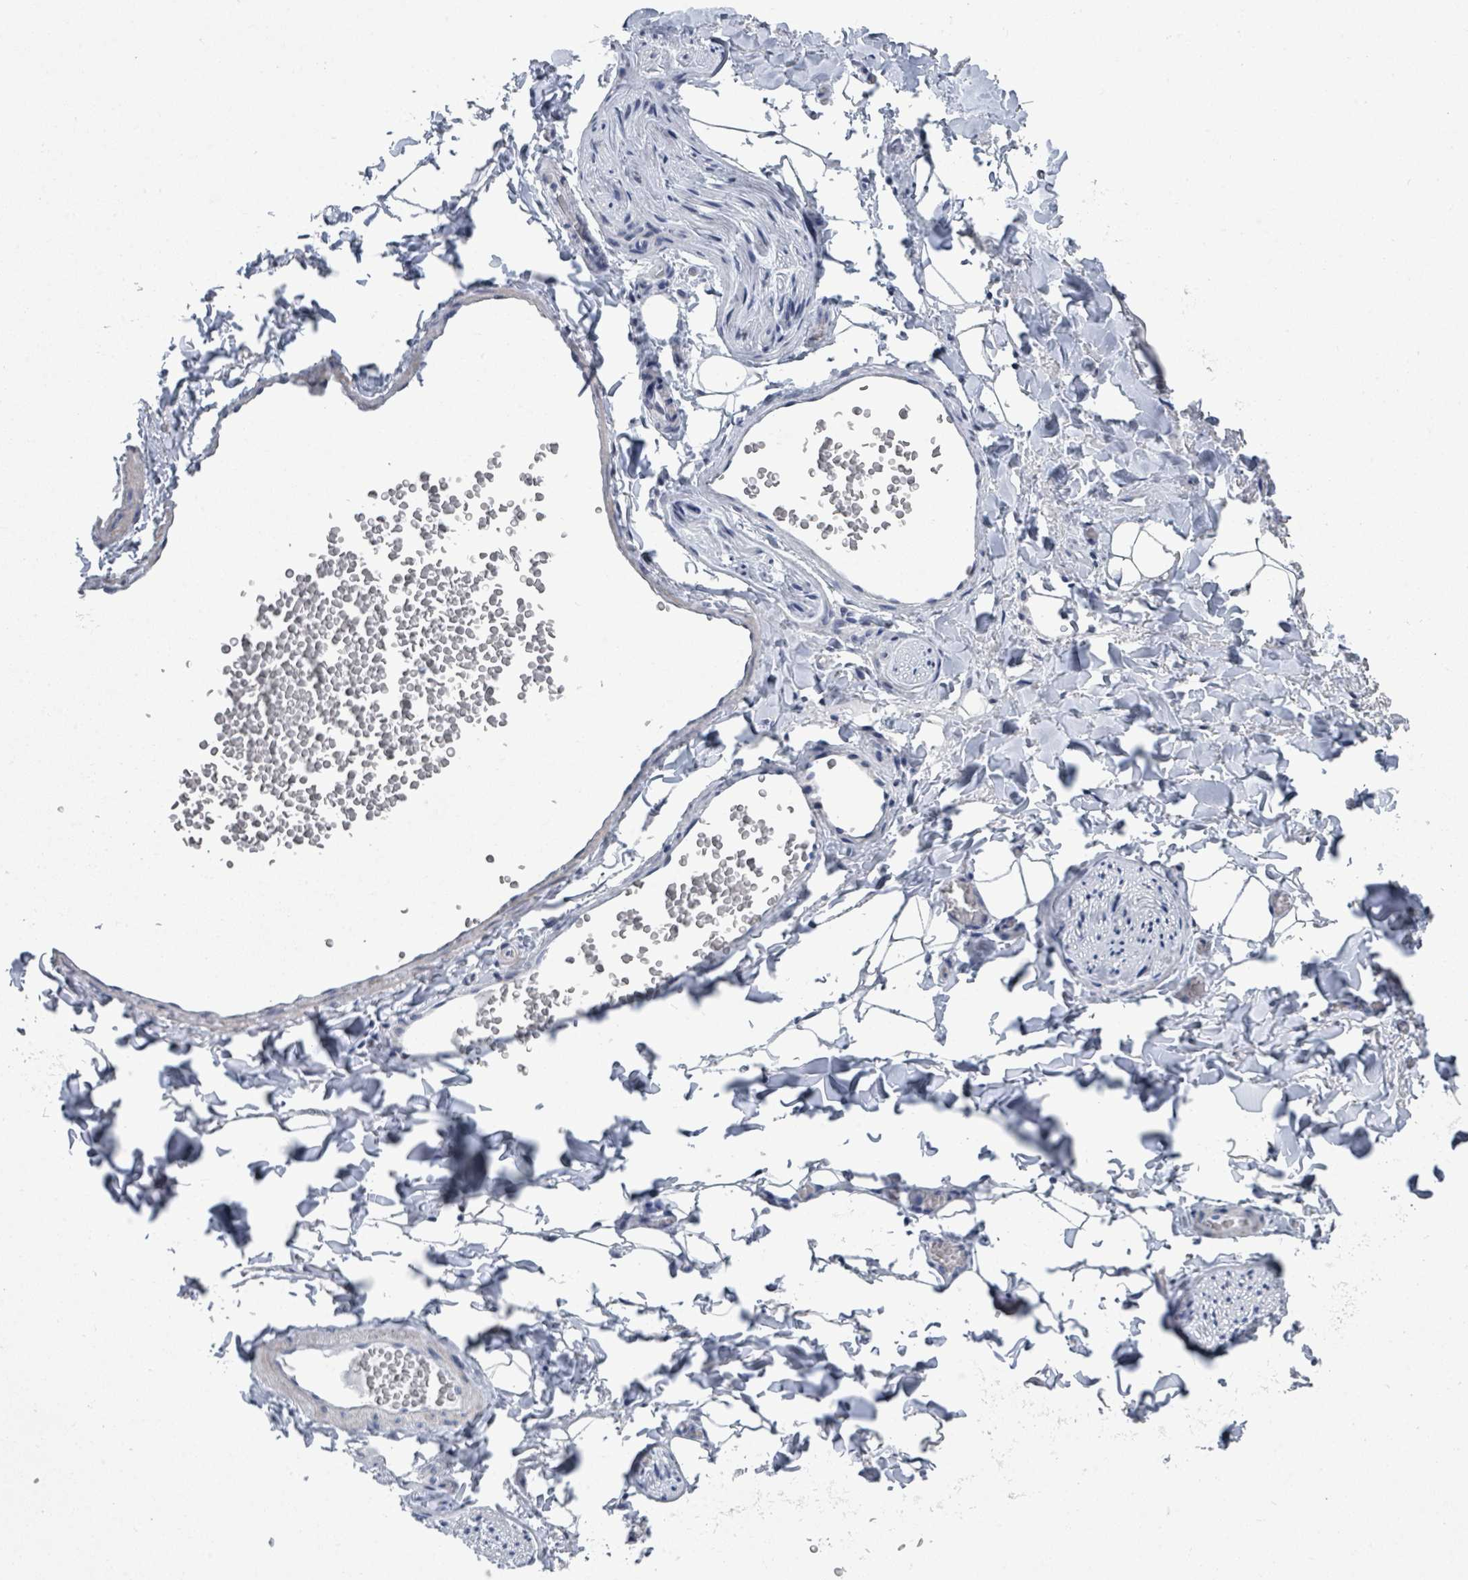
{"staining": {"intensity": "negative", "quantity": "none", "location": "none"}, "tissue": "adipose tissue", "cell_type": "Adipocytes", "image_type": "normal", "snomed": [{"axis": "morphology", "description": "Normal tissue, NOS"}, {"axis": "morphology", "description": "Carcinoma, NOS"}, {"axis": "topography", "description": "Pancreas"}, {"axis": "topography", "description": "Peripheral nerve tissue"}], "caption": "Adipose tissue stained for a protein using immunohistochemistry (IHC) demonstrates no positivity adipocytes.", "gene": "CT45A10", "patient": {"sex": "female", "age": 29}}